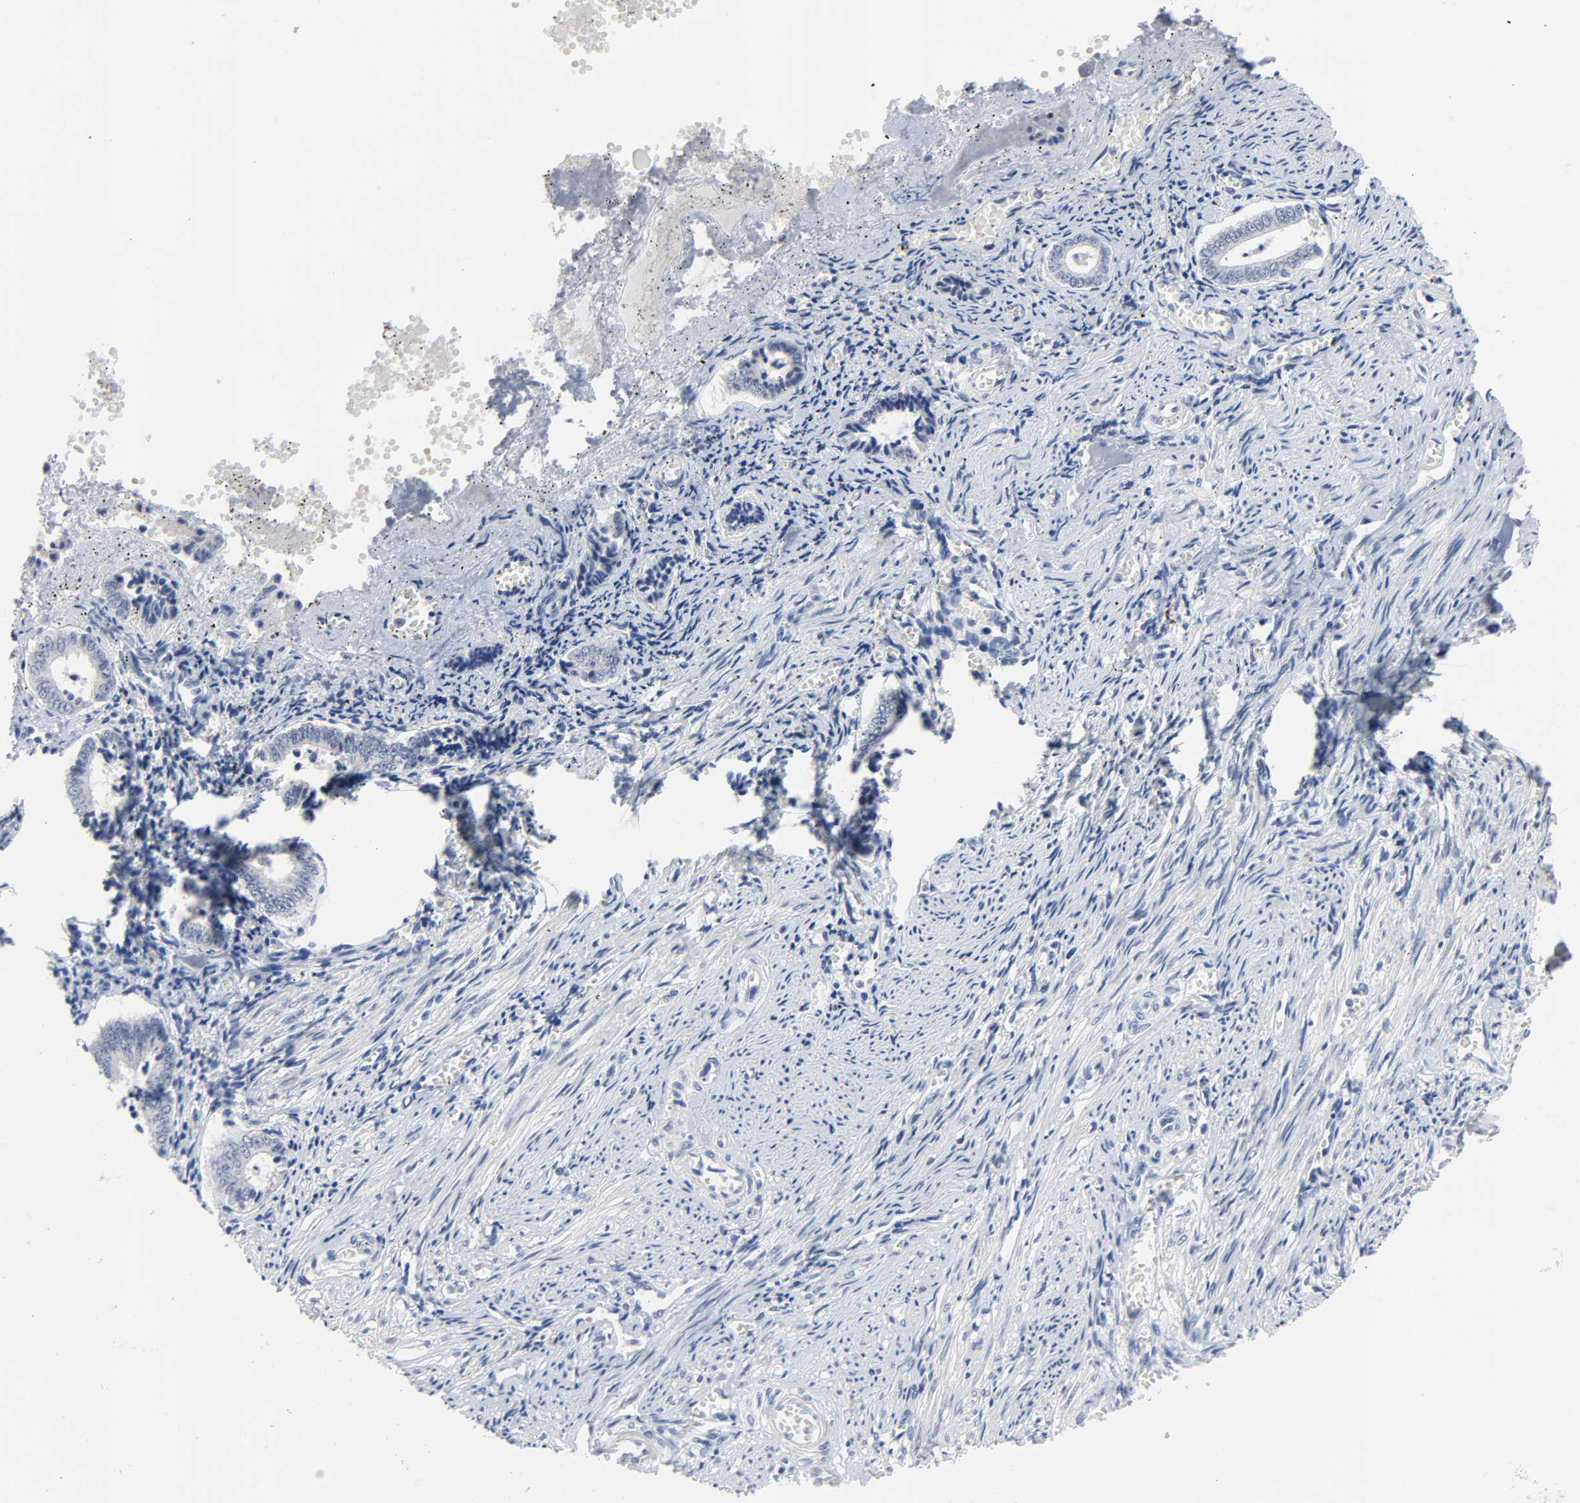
{"staining": {"intensity": "negative", "quantity": "none", "location": "none"}, "tissue": "endometrium", "cell_type": "Cells in endometrial stroma", "image_type": "normal", "snomed": [{"axis": "morphology", "description": "Normal tissue, NOS"}, {"axis": "topography", "description": "Endometrium"}], "caption": "Immunohistochemical staining of normal endometrium demonstrates no significant positivity in cells in endometrial stroma.", "gene": "WEE1", "patient": {"sex": "female", "age": 42}}